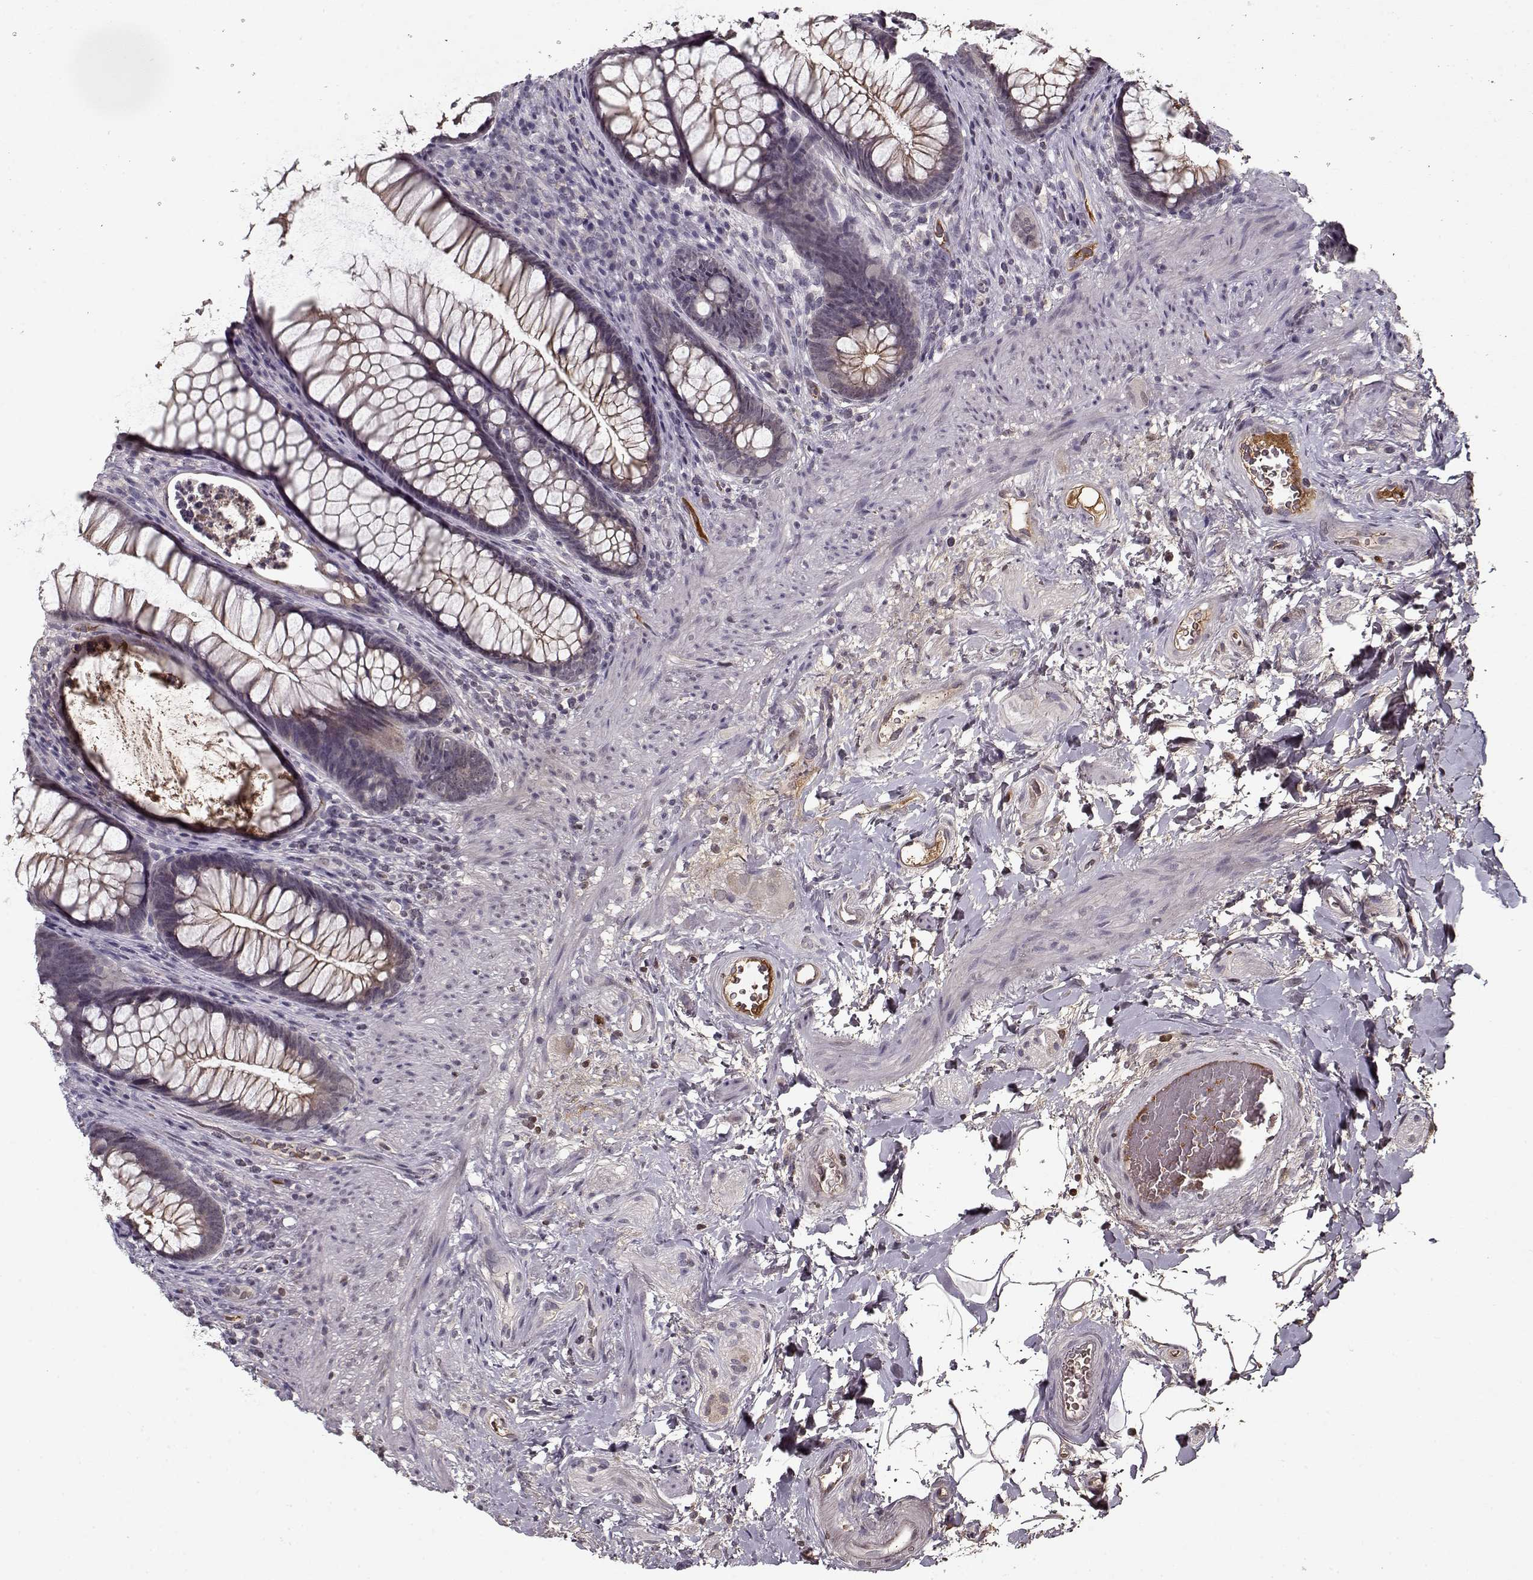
{"staining": {"intensity": "negative", "quantity": "none", "location": "none"}, "tissue": "rectum", "cell_type": "Glandular cells", "image_type": "normal", "snomed": [{"axis": "morphology", "description": "Normal tissue, NOS"}, {"axis": "topography", "description": "Smooth muscle"}, {"axis": "topography", "description": "Rectum"}], "caption": "Rectum stained for a protein using immunohistochemistry (IHC) reveals no expression glandular cells.", "gene": "AFM", "patient": {"sex": "male", "age": 53}}